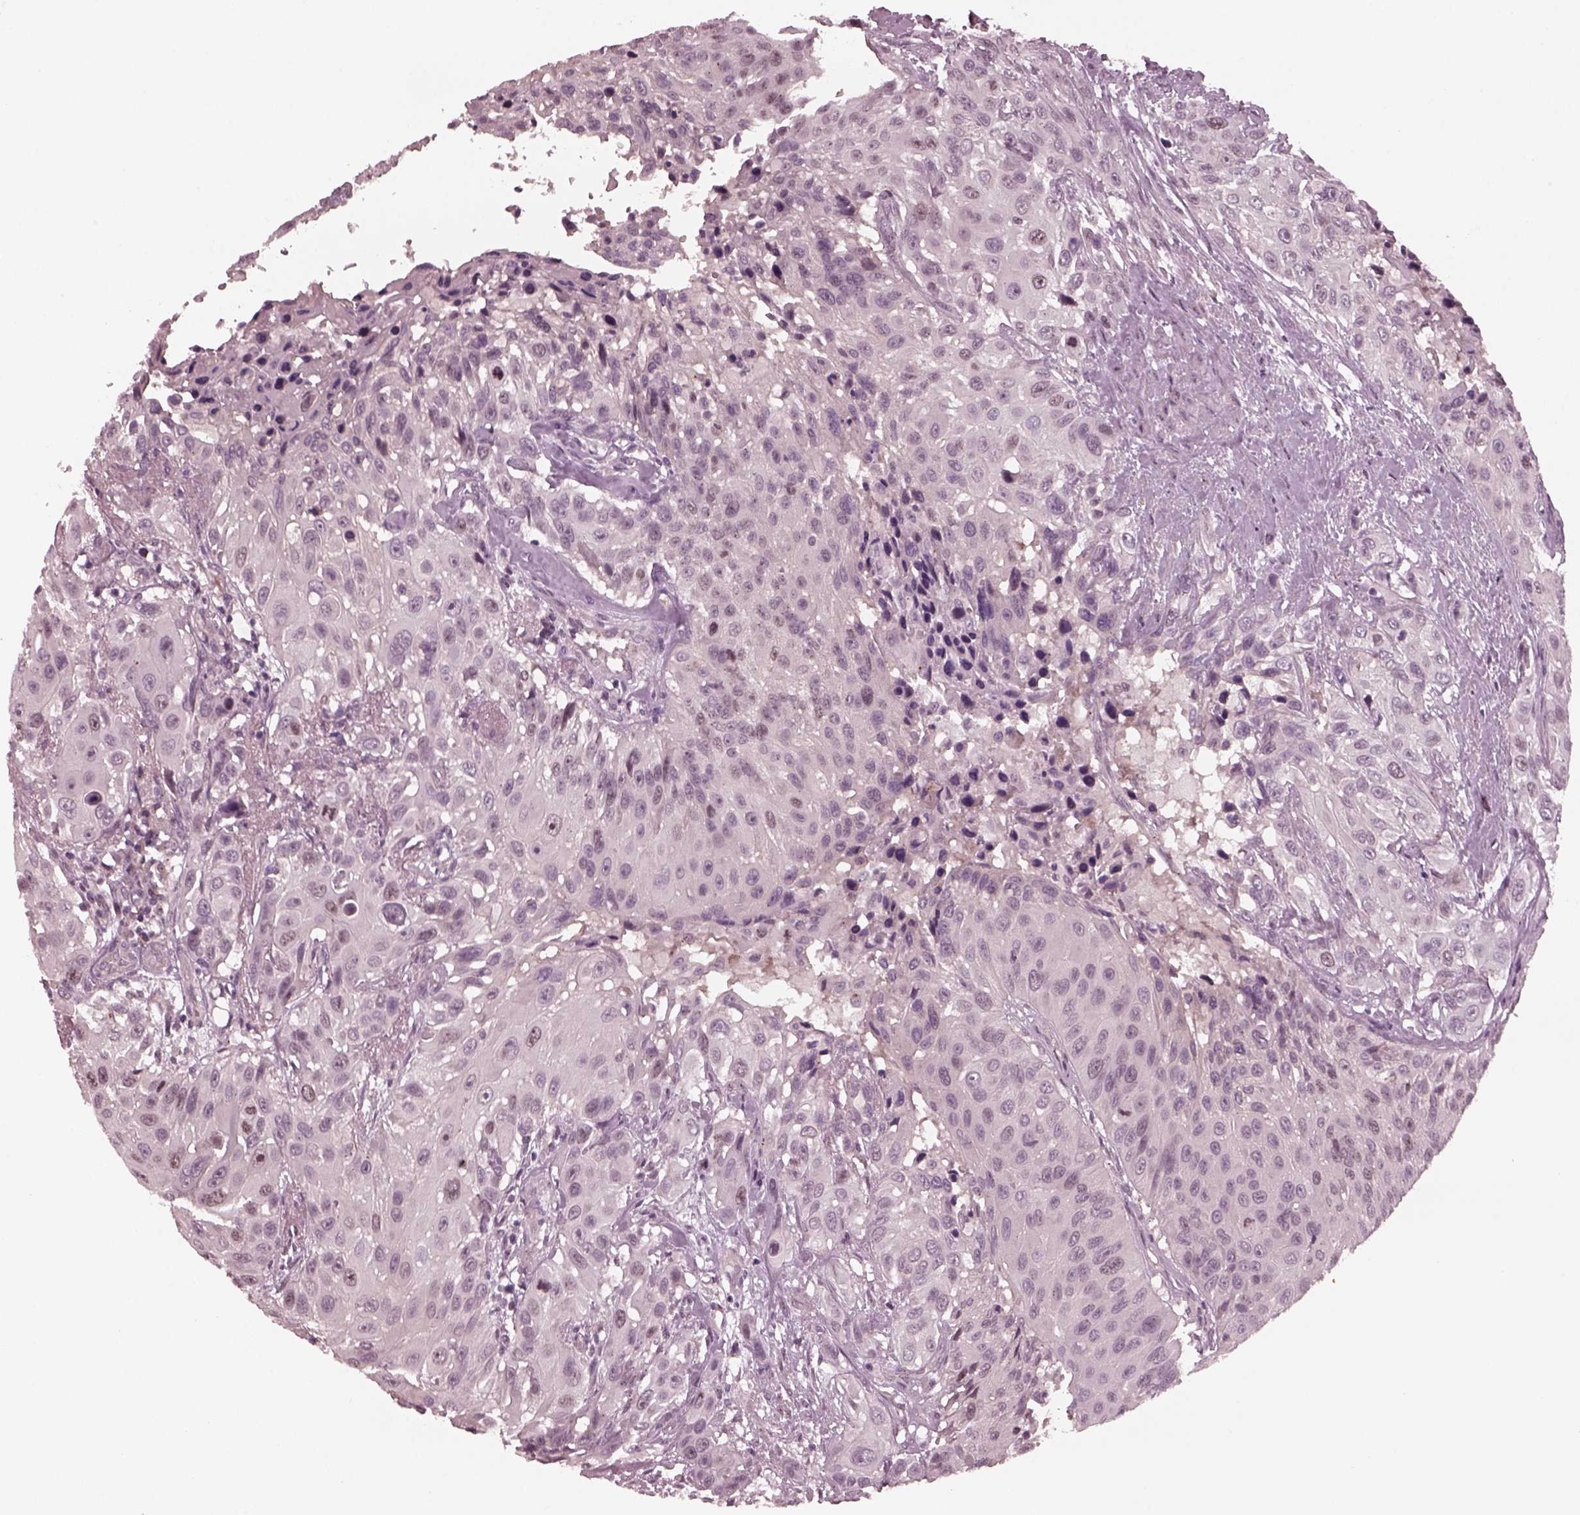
{"staining": {"intensity": "negative", "quantity": "none", "location": "none"}, "tissue": "urothelial cancer", "cell_type": "Tumor cells", "image_type": "cancer", "snomed": [{"axis": "morphology", "description": "Urothelial carcinoma, NOS"}, {"axis": "topography", "description": "Urinary bladder"}], "caption": "Urothelial cancer was stained to show a protein in brown. There is no significant positivity in tumor cells.", "gene": "SAXO1", "patient": {"sex": "male", "age": 55}}